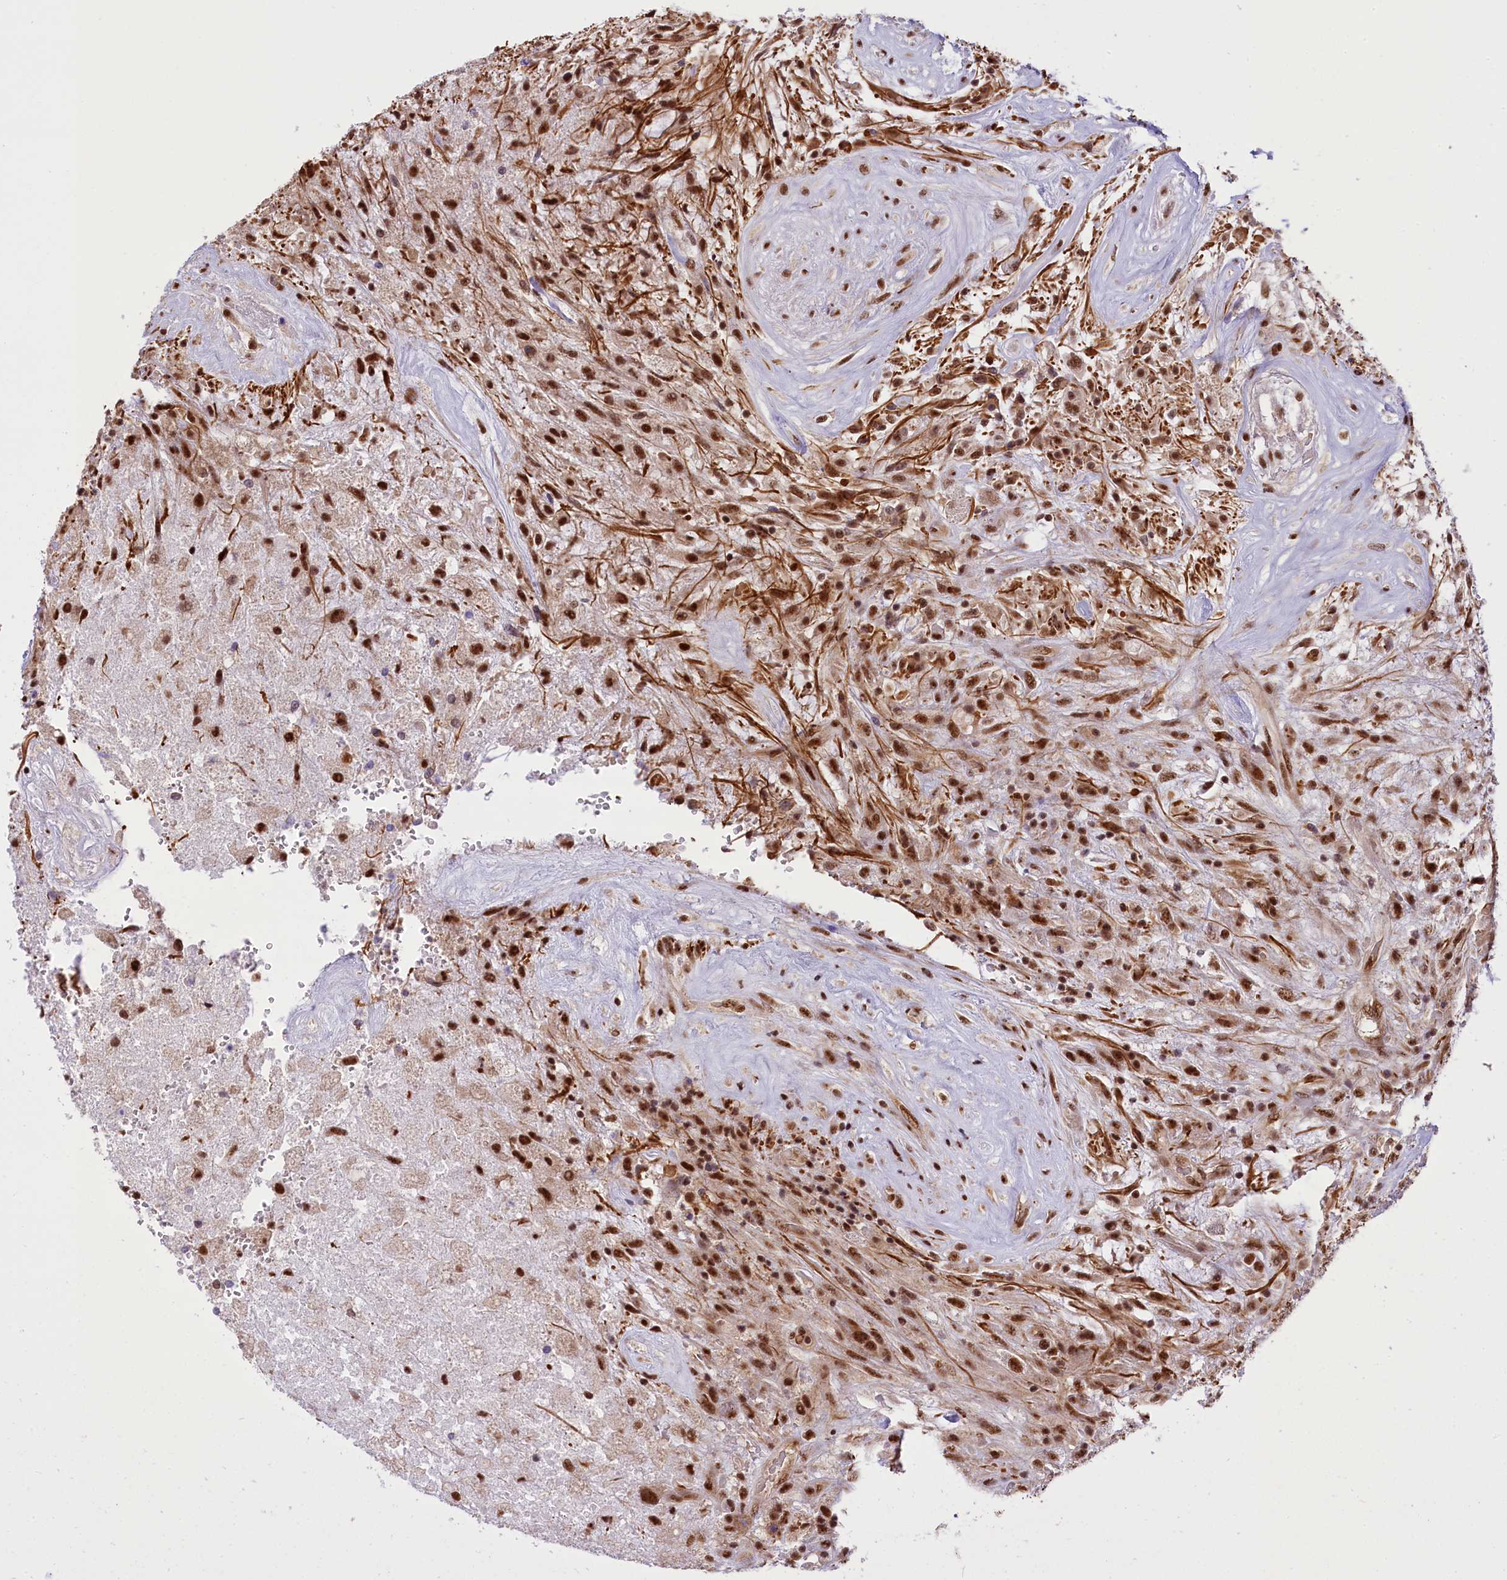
{"staining": {"intensity": "moderate", "quantity": ">75%", "location": "nuclear"}, "tissue": "glioma", "cell_type": "Tumor cells", "image_type": "cancer", "snomed": [{"axis": "morphology", "description": "Glioma, malignant, High grade"}, {"axis": "topography", "description": "Brain"}], "caption": "Human malignant high-grade glioma stained with a protein marker exhibits moderate staining in tumor cells.", "gene": "CARD8", "patient": {"sex": "male", "age": 56}}